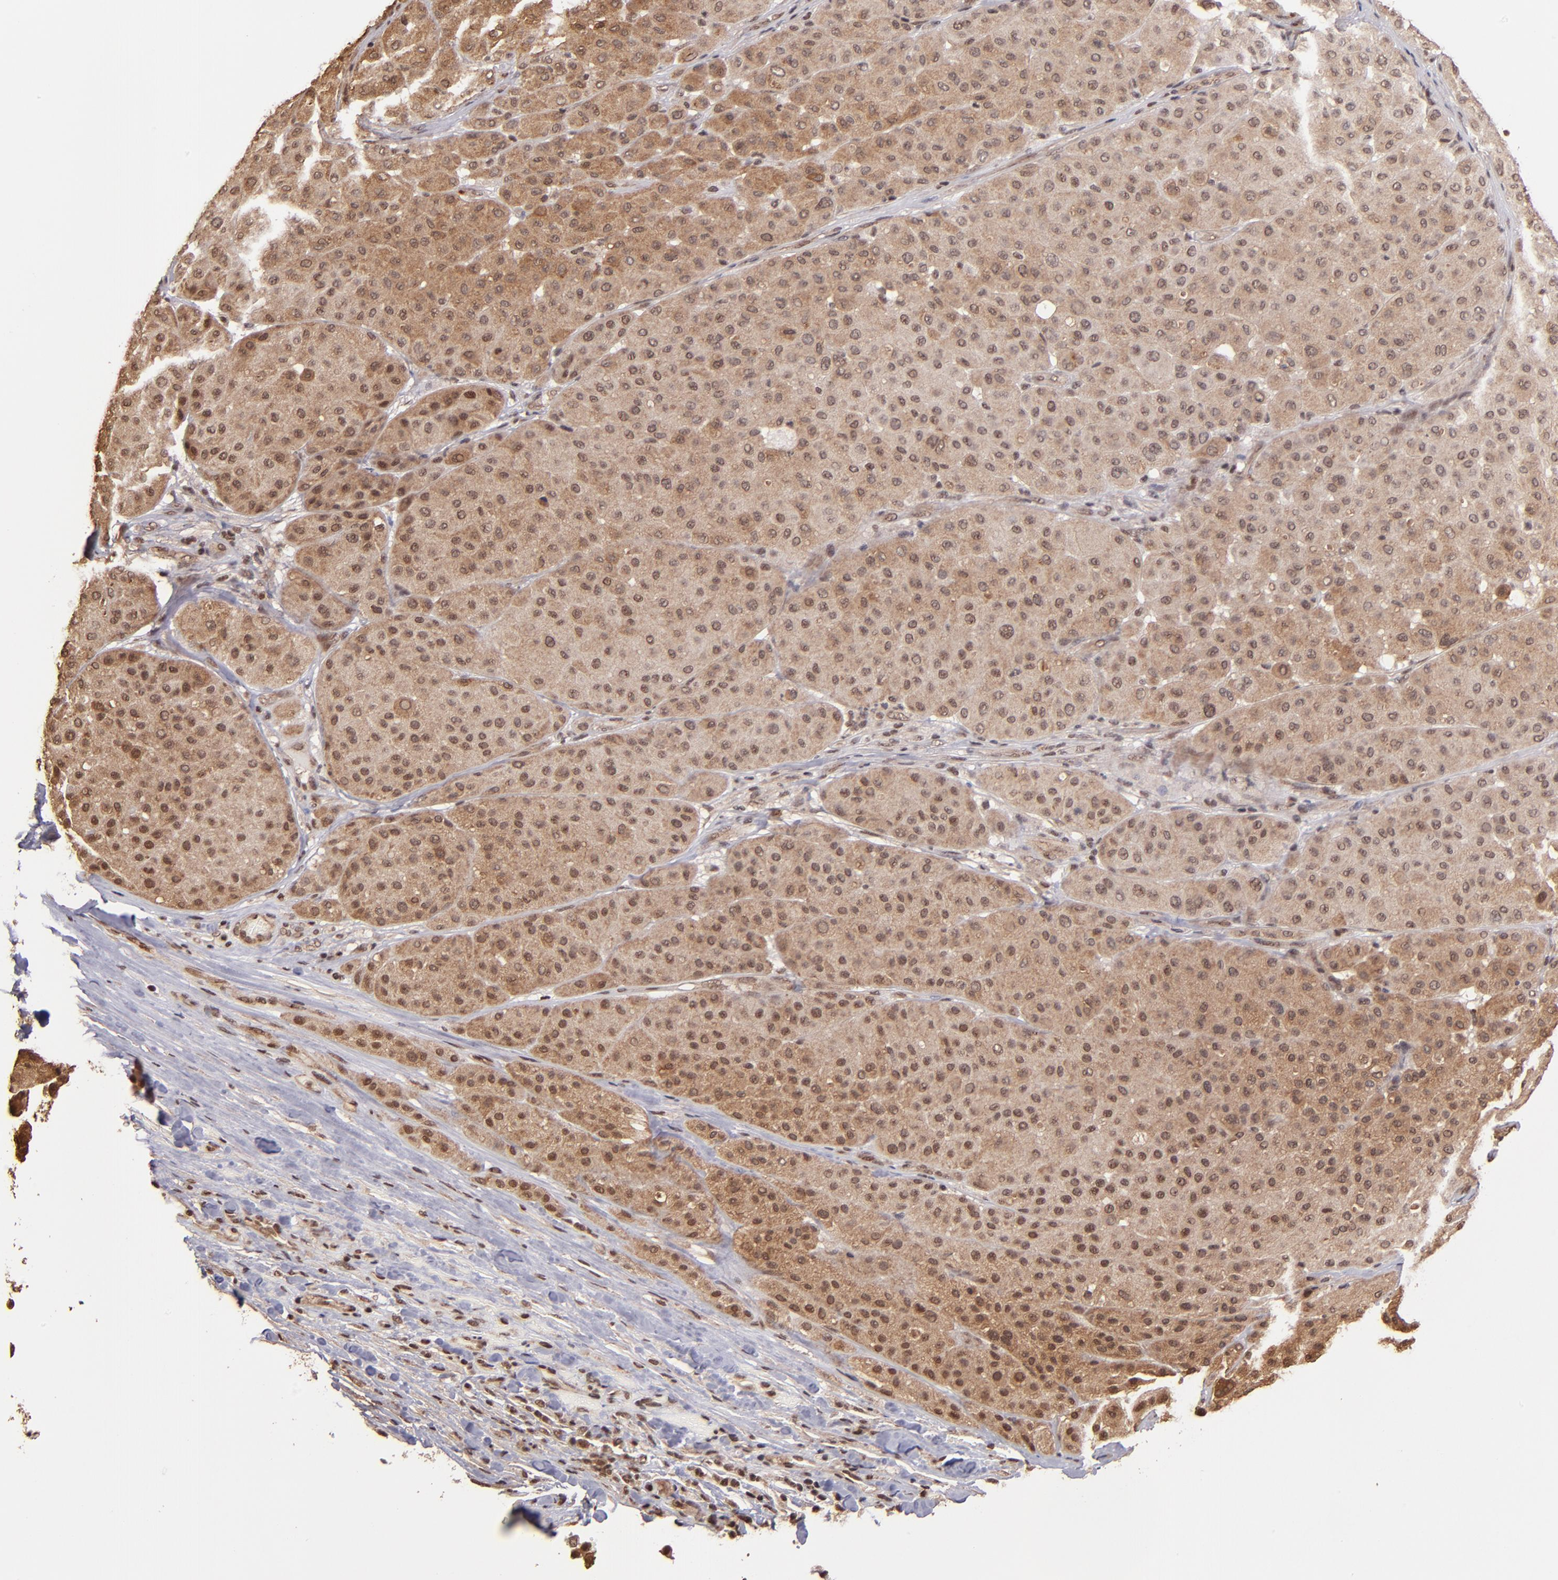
{"staining": {"intensity": "moderate", "quantity": ">75%", "location": "cytoplasmic/membranous,nuclear"}, "tissue": "melanoma", "cell_type": "Tumor cells", "image_type": "cancer", "snomed": [{"axis": "morphology", "description": "Normal tissue, NOS"}, {"axis": "morphology", "description": "Malignant melanoma, Metastatic site"}, {"axis": "topography", "description": "Skin"}], "caption": "Immunohistochemical staining of human melanoma demonstrates medium levels of moderate cytoplasmic/membranous and nuclear protein staining in about >75% of tumor cells.", "gene": "TERF2", "patient": {"sex": "male", "age": 41}}